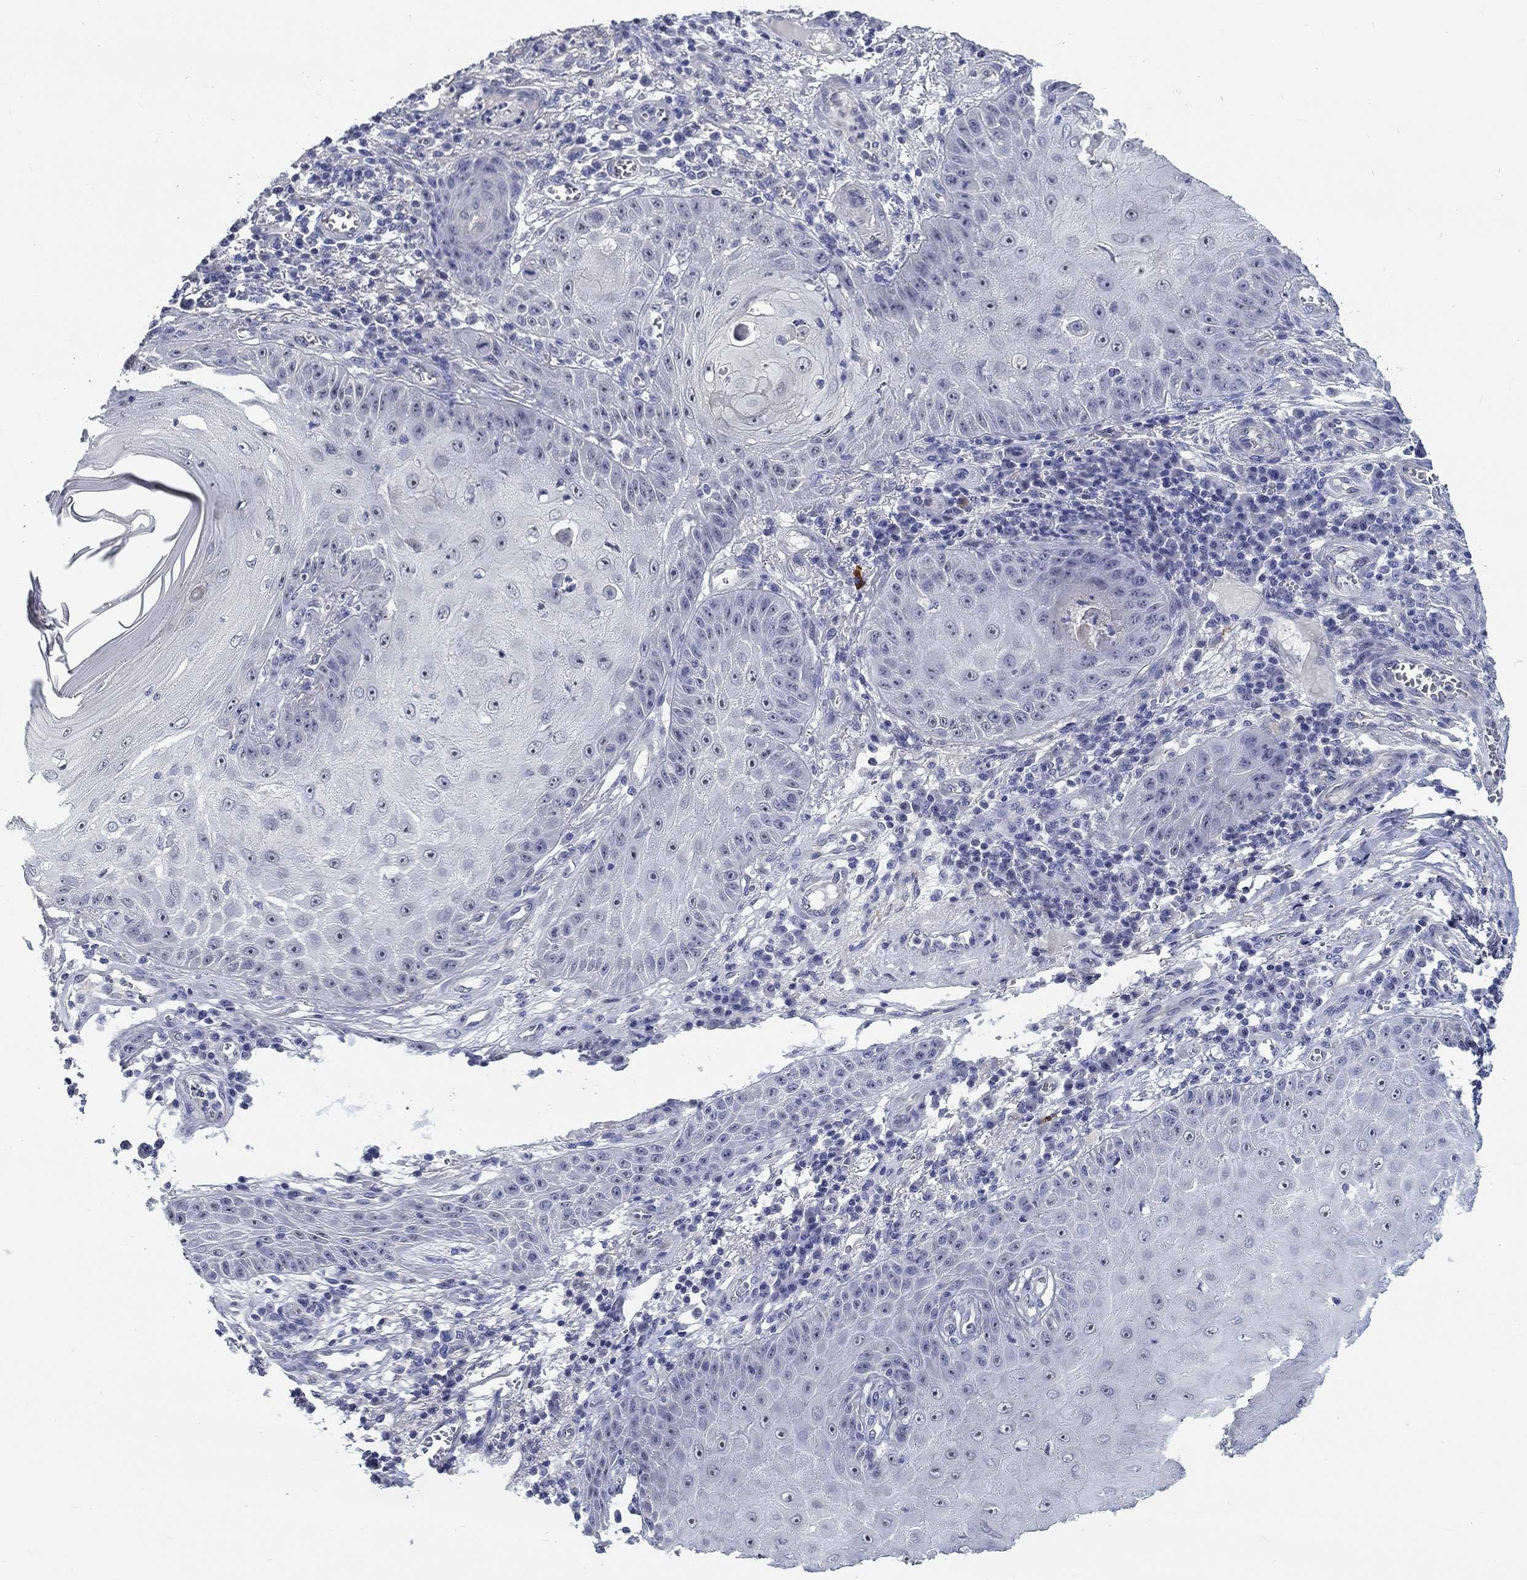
{"staining": {"intensity": "negative", "quantity": "none", "location": "none"}, "tissue": "skin cancer", "cell_type": "Tumor cells", "image_type": "cancer", "snomed": [{"axis": "morphology", "description": "Squamous cell carcinoma, NOS"}, {"axis": "topography", "description": "Skin"}], "caption": "Tumor cells are negative for brown protein staining in skin cancer. Brightfield microscopy of immunohistochemistry (IHC) stained with DAB (brown) and hematoxylin (blue), captured at high magnification.", "gene": "SMIM18", "patient": {"sex": "male", "age": 70}}